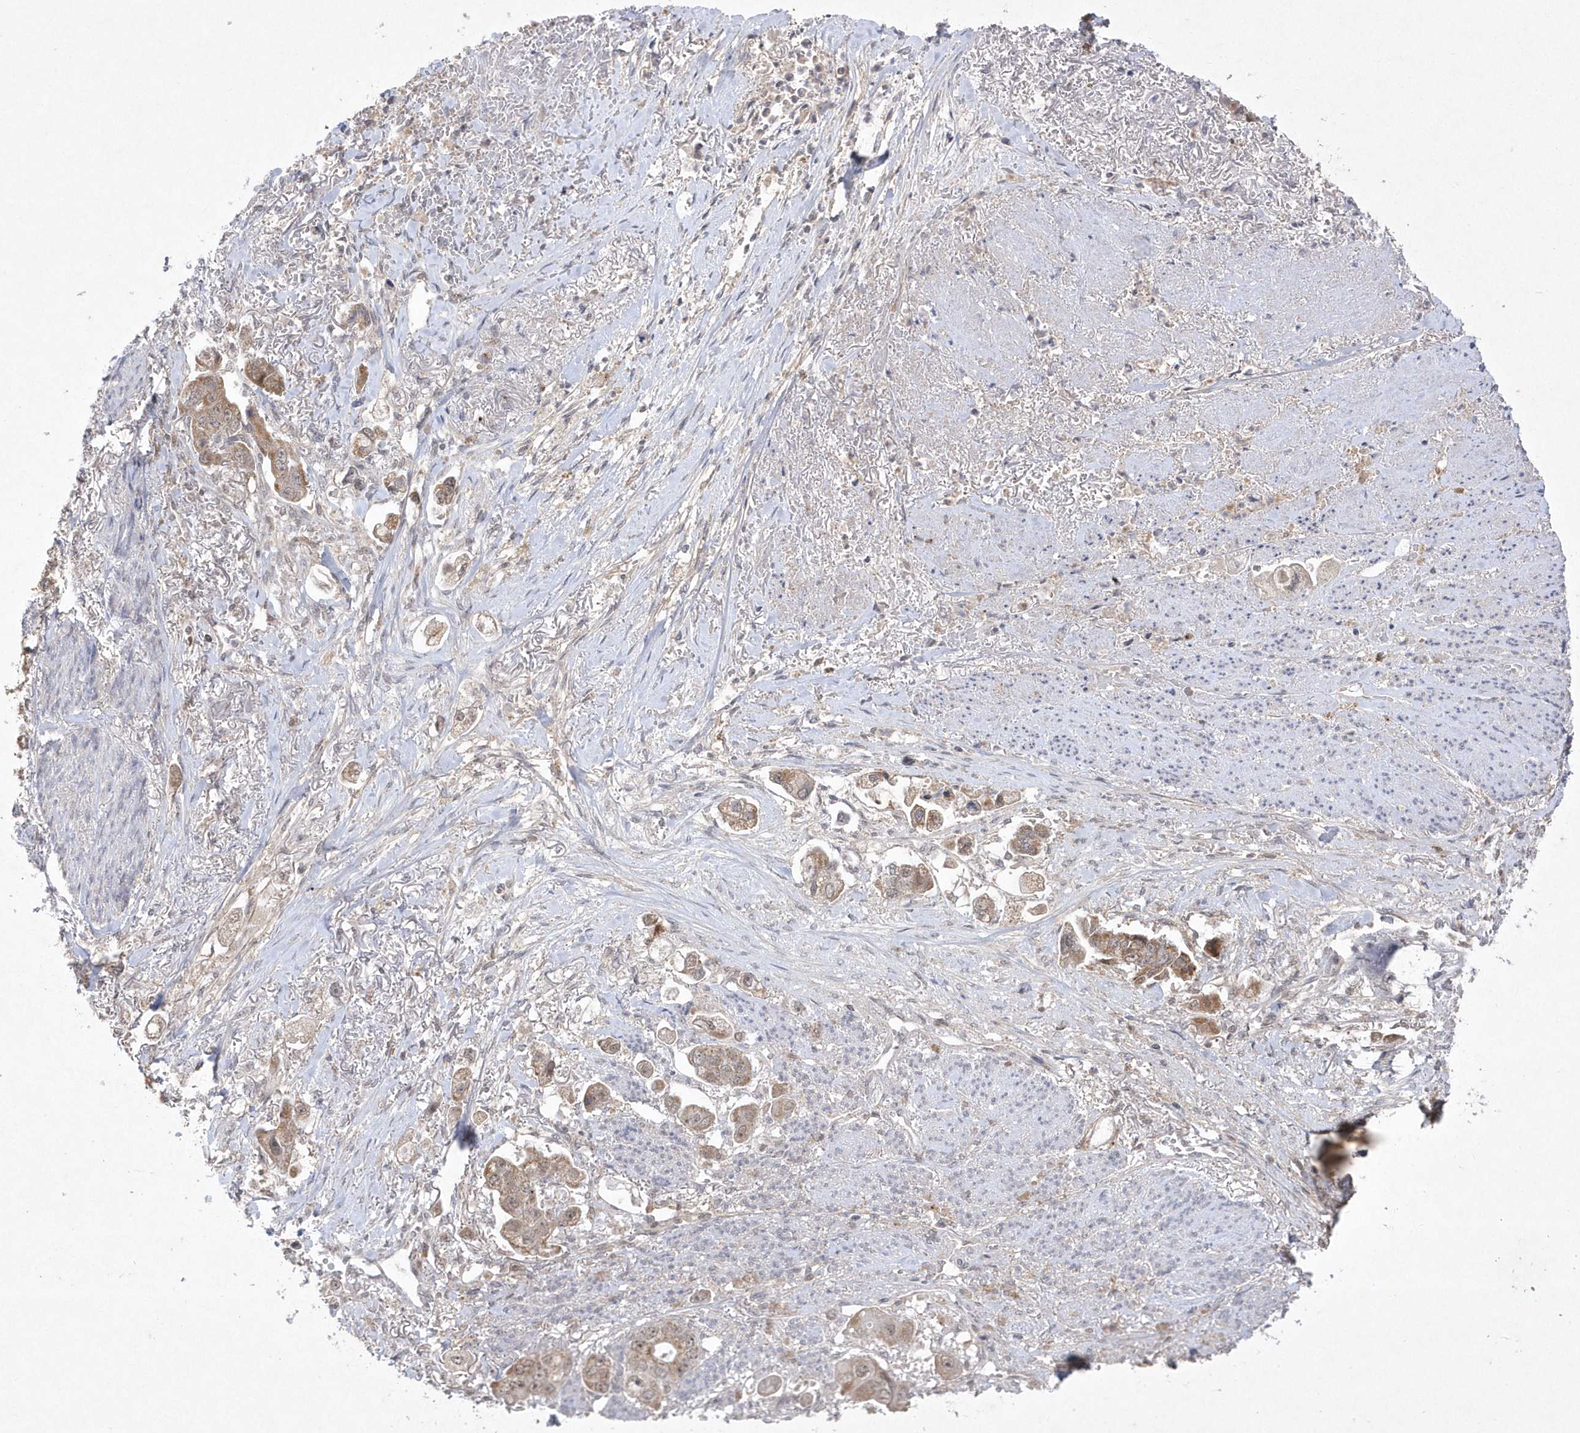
{"staining": {"intensity": "weak", "quantity": ">75%", "location": "cytoplasmic/membranous"}, "tissue": "stomach cancer", "cell_type": "Tumor cells", "image_type": "cancer", "snomed": [{"axis": "morphology", "description": "Adenocarcinoma, NOS"}, {"axis": "topography", "description": "Stomach"}], "caption": "Stomach cancer stained for a protein (brown) displays weak cytoplasmic/membranous positive positivity in approximately >75% of tumor cells.", "gene": "CPSF3", "patient": {"sex": "male", "age": 62}}